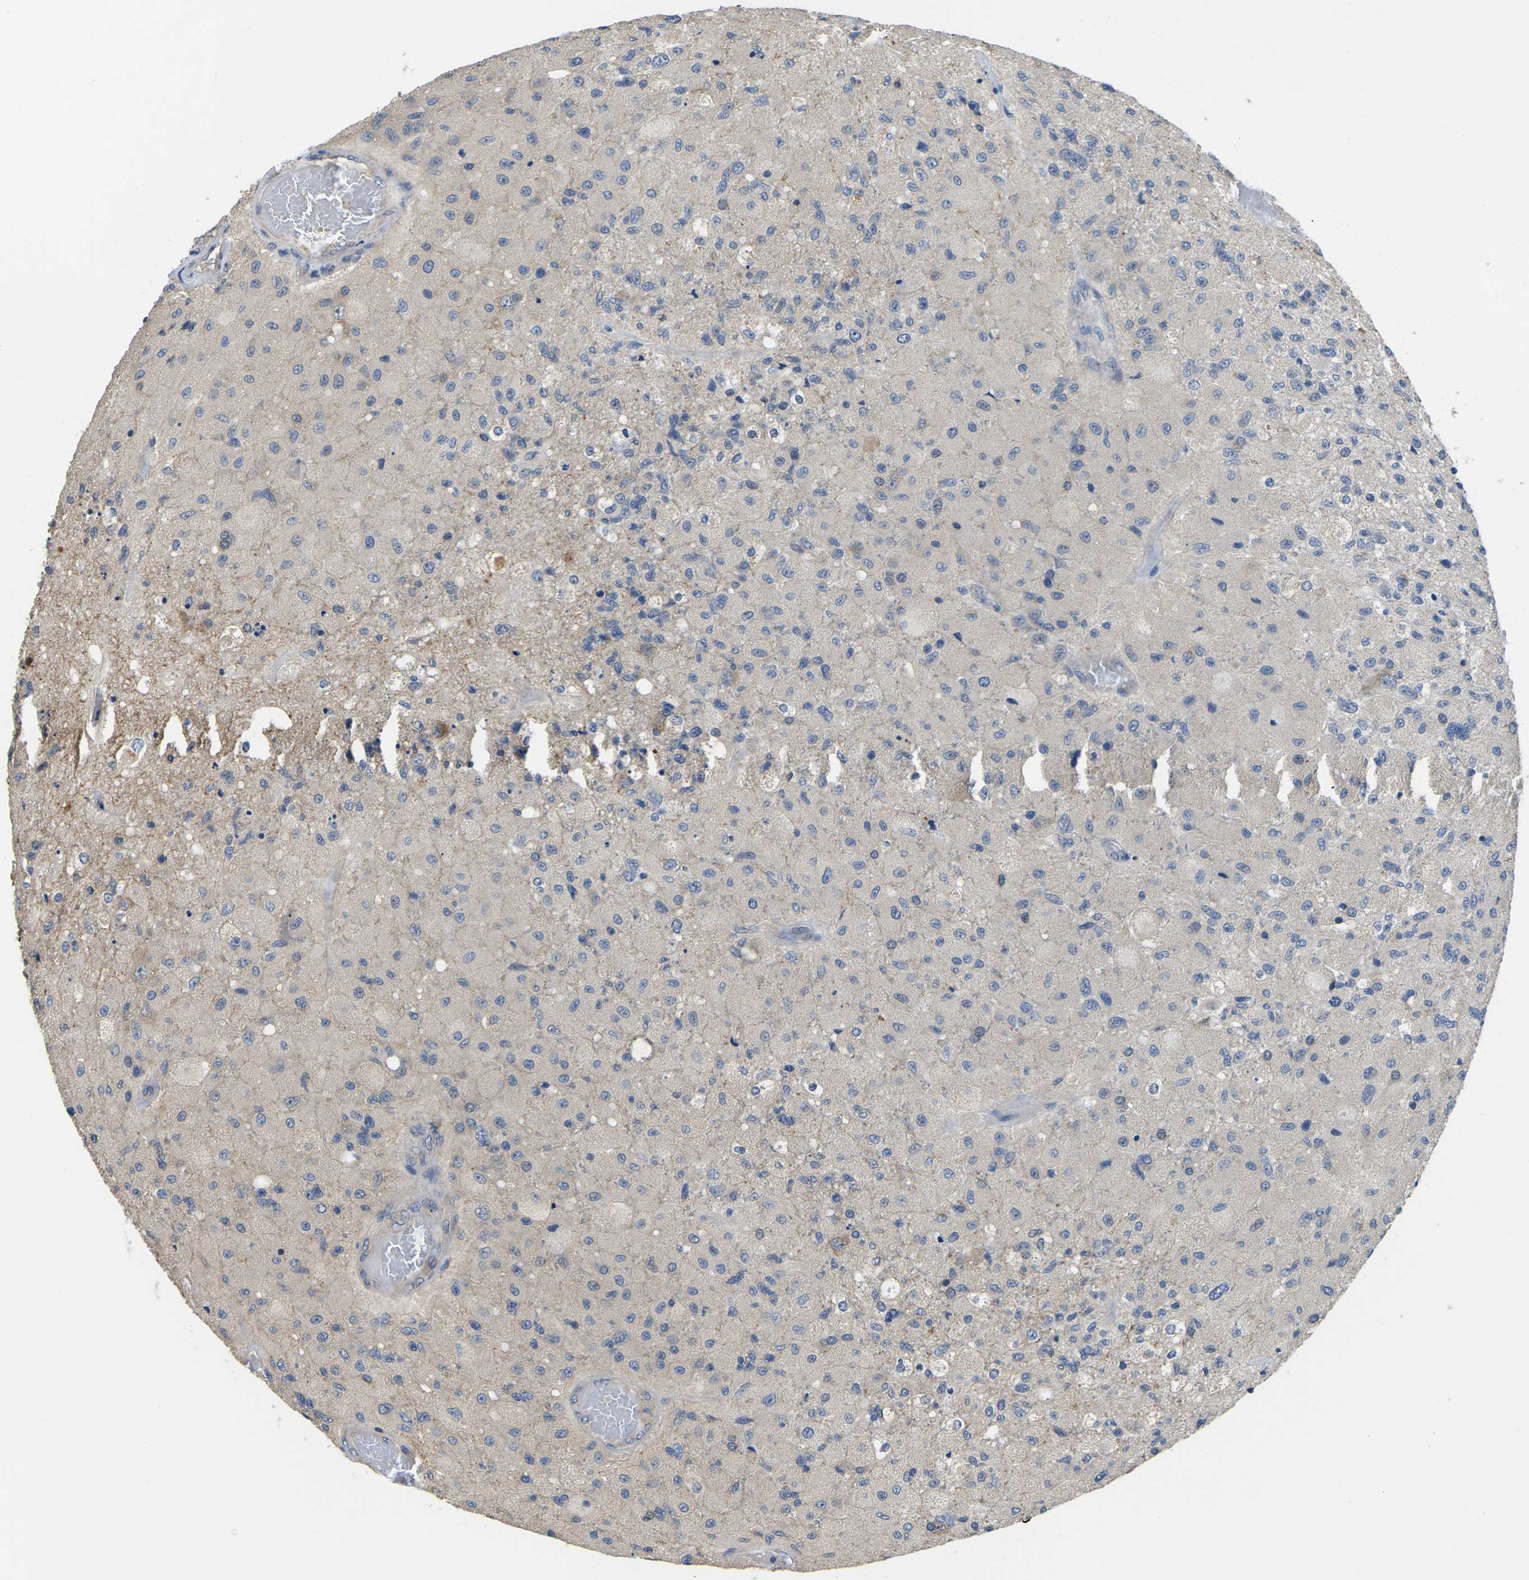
{"staining": {"intensity": "weak", "quantity": "<25%", "location": "cytoplasmic/membranous"}, "tissue": "glioma", "cell_type": "Tumor cells", "image_type": "cancer", "snomed": [{"axis": "morphology", "description": "Normal tissue, NOS"}, {"axis": "morphology", "description": "Glioma, malignant, High grade"}, {"axis": "topography", "description": "Cerebral cortex"}], "caption": "Immunohistochemistry (IHC) of human malignant glioma (high-grade) demonstrates no positivity in tumor cells.", "gene": "TMCC2", "patient": {"sex": "male", "age": 77}}